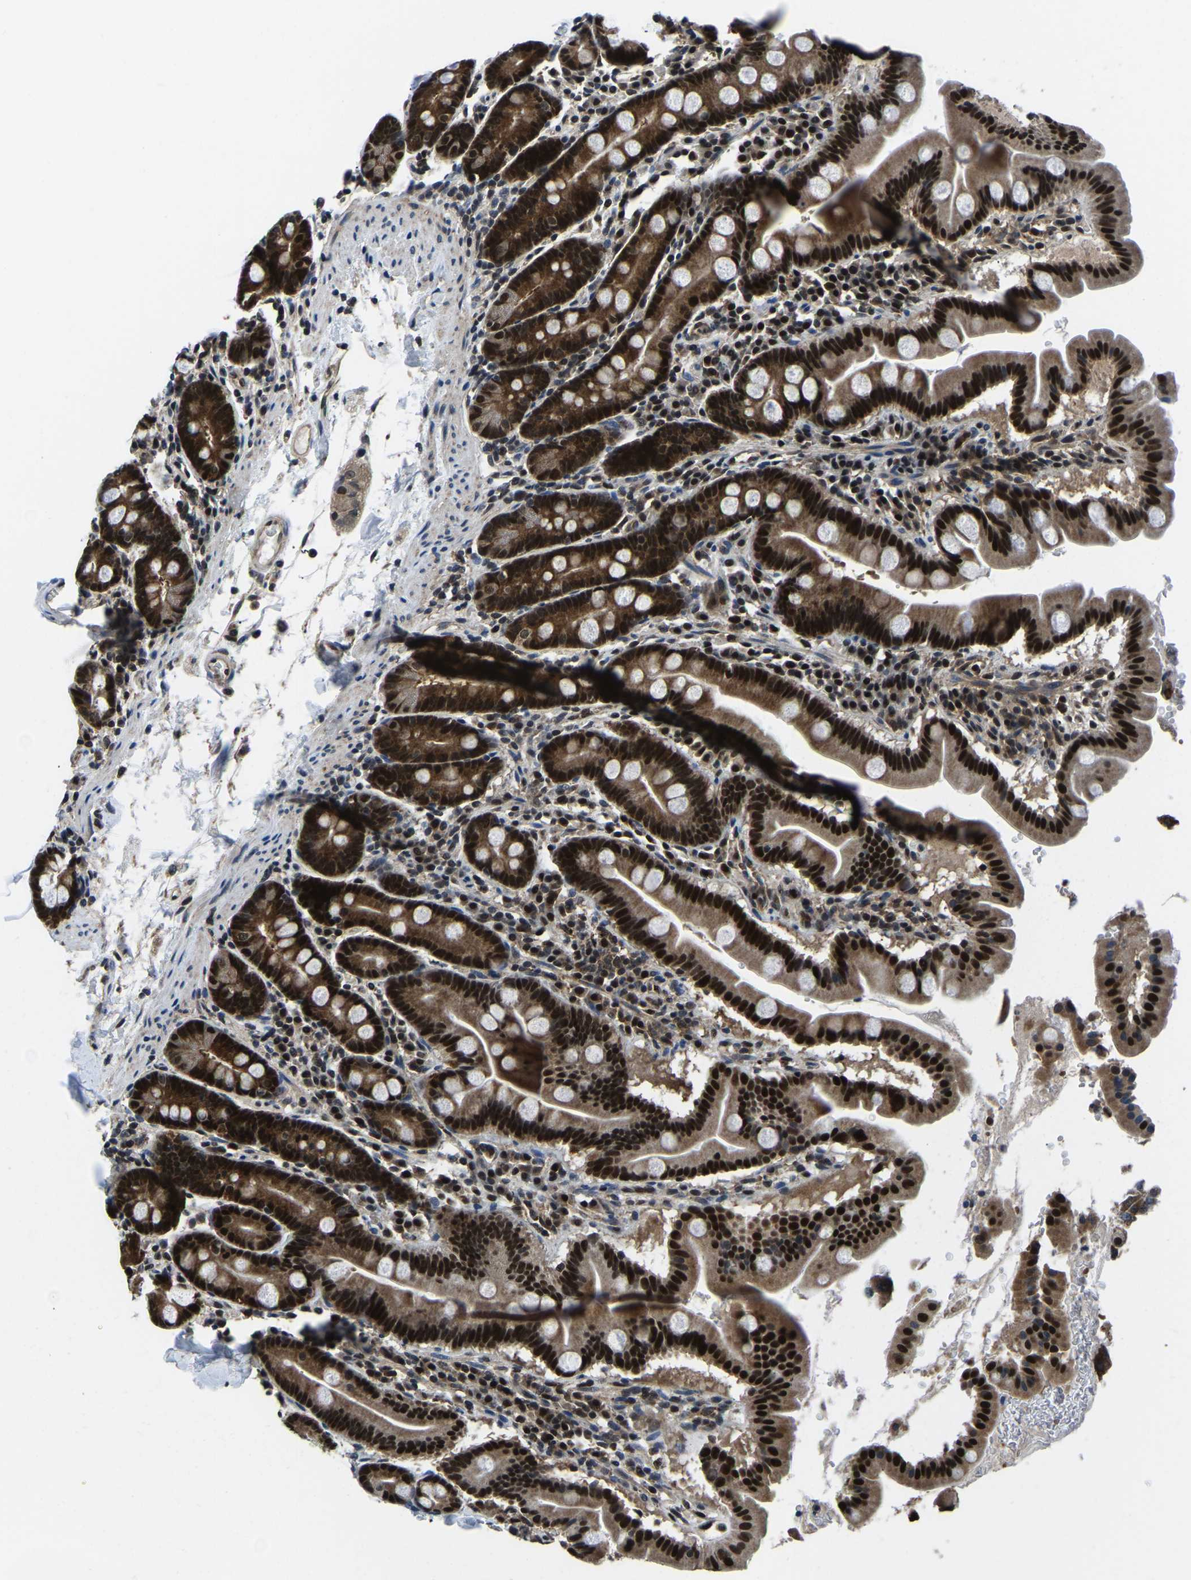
{"staining": {"intensity": "strong", "quantity": ">75%", "location": "cytoplasmic/membranous,nuclear"}, "tissue": "duodenum", "cell_type": "Glandular cells", "image_type": "normal", "snomed": [{"axis": "morphology", "description": "Normal tissue, NOS"}, {"axis": "topography", "description": "Duodenum"}], "caption": "Immunohistochemical staining of unremarkable duodenum reveals >75% levels of strong cytoplasmic/membranous,nuclear protein positivity in about >75% of glandular cells. (Stains: DAB (3,3'-diaminobenzidine) in brown, nuclei in blue, Microscopy: brightfield microscopy at high magnification).", "gene": "DFFA", "patient": {"sex": "male", "age": 50}}